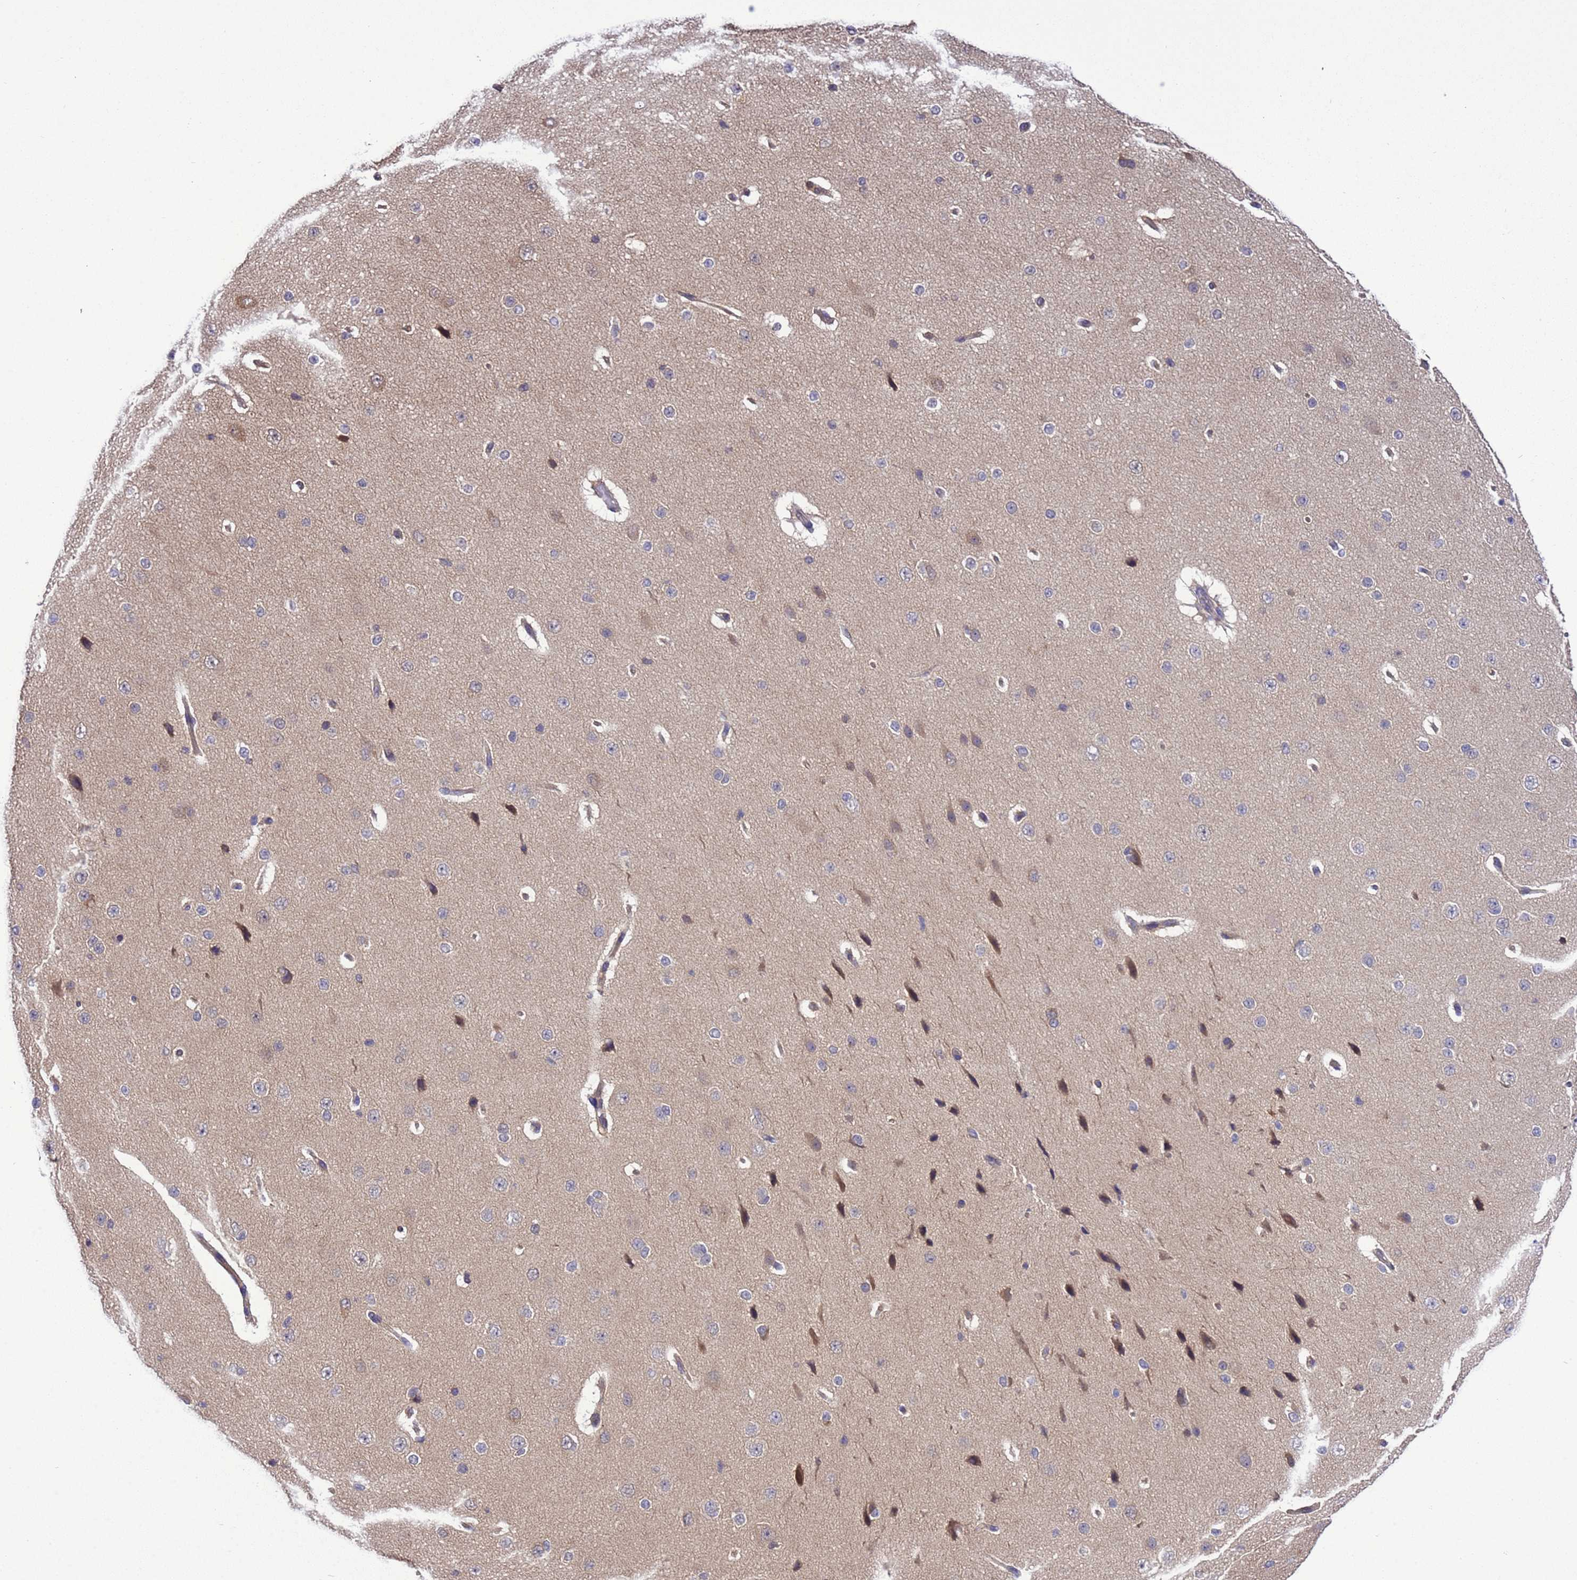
{"staining": {"intensity": "weak", "quantity": ">75%", "location": "cytoplasmic/membranous"}, "tissue": "cerebral cortex", "cell_type": "Endothelial cells", "image_type": "normal", "snomed": [{"axis": "morphology", "description": "Normal tissue, NOS"}, {"axis": "morphology", "description": "Developmental malformation"}, {"axis": "topography", "description": "Cerebral cortex"}], "caption": "The image shows immunohistochemical staining of normal cerebral cortex. There is weak cytoplasmic/membranous positivity is identified in approximately >75% of endothelial cells.", "gene": "ZFP69B", "patient": {"sex": "female", "age": 30}}